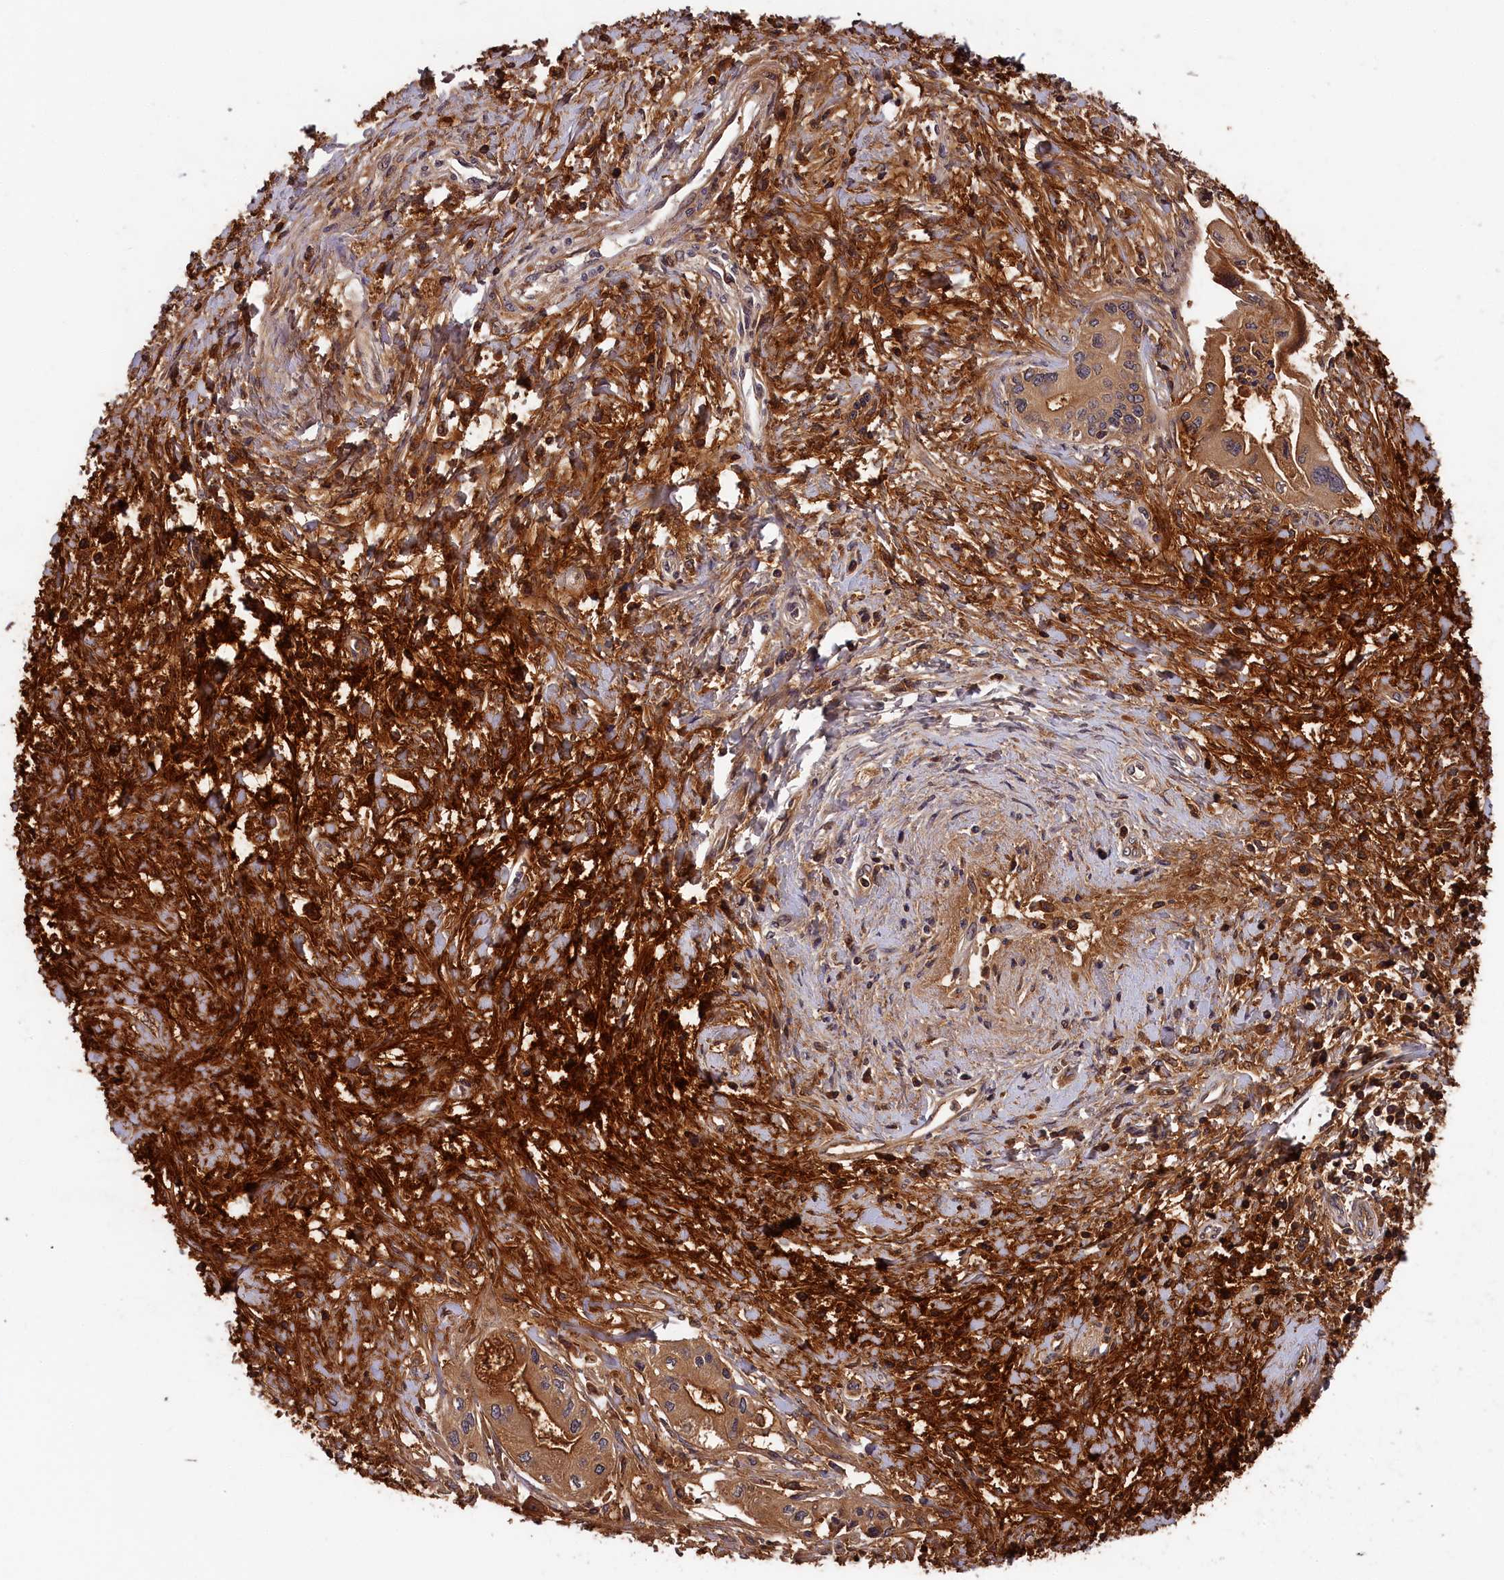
{"staining": {"intensity": "moderate", "quantity": ">75%", "location": "cytoplasmic/membranous"}, "tissue": "pancreatic cancer", "cell_type": "Tumor cells", "image_type": "cancer", "snomed": [{"axis": "morphology", "description": "Adenocarcinoma, NOS"}, {"axis": "topography", "description": "Pancreas"}], "caption": "Immunohistochemical staining of pancreatic cancer (adenocarcinoma) reveals moderate cytoplasmic/membranous protein expression in approximately >75% of tumor cells.", "gene": "ITIH1", "patient": {"sex": "male", "age": 46}}